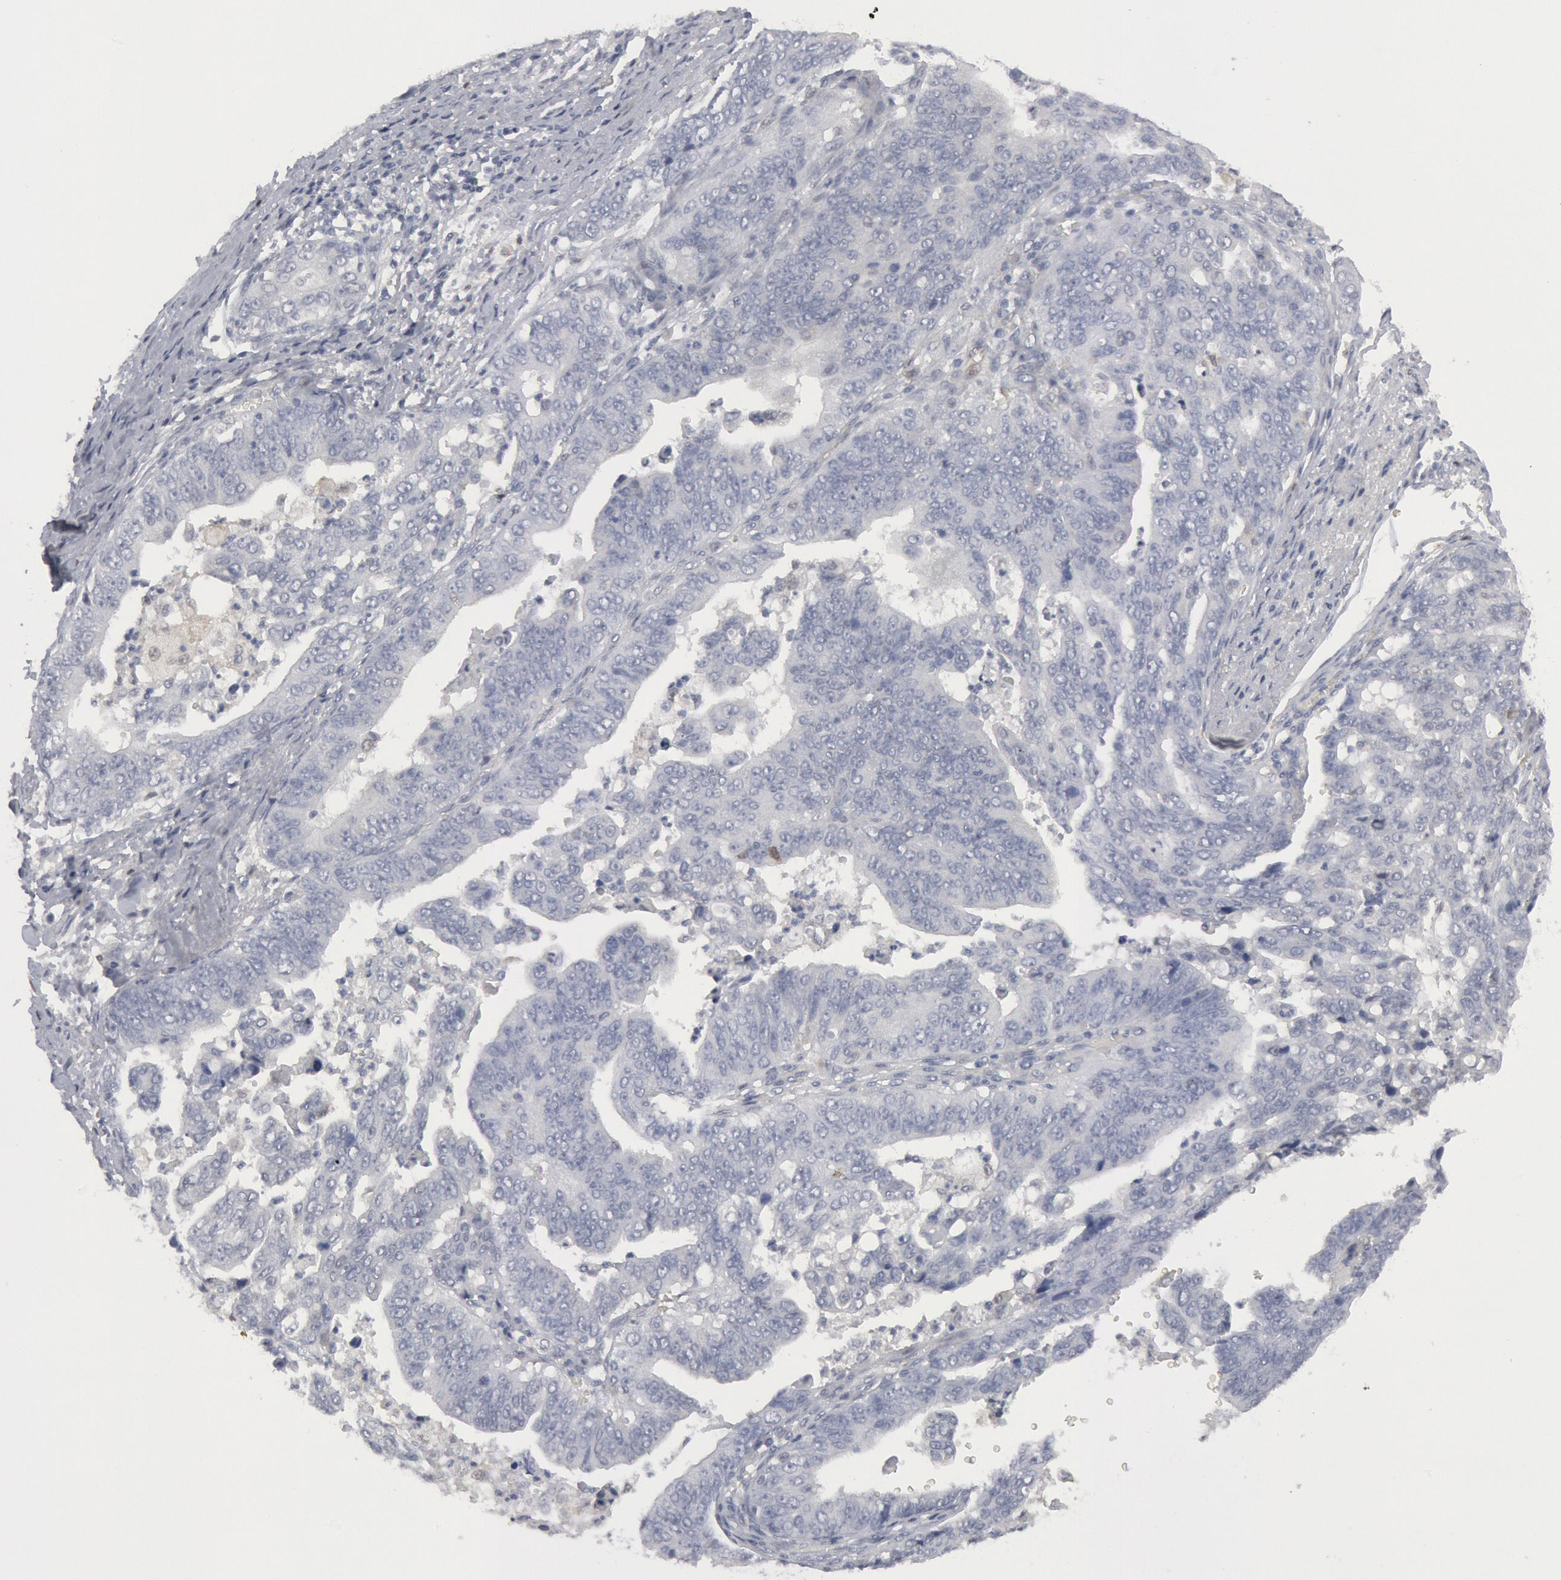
{"staining": {"intensity": "negative", "quantity": "none", "location": "none"}, "tissue": "stomach cancer", "cell_type": "Tumor cells", "image_type": "cancer", "snomed": [{"axis": "morphology", "description": "Adenocarcinoma, NOS"}, {"axis": "topography", "description": "Stomach, upper"}], "caption": "DAB immunohistochemical staining of stomach cancer (adenocarcinoma) demonstrates no significant expression in tumor cells.", "gene": "DMC1", "patient": {"sex": "female", "age": 50}}